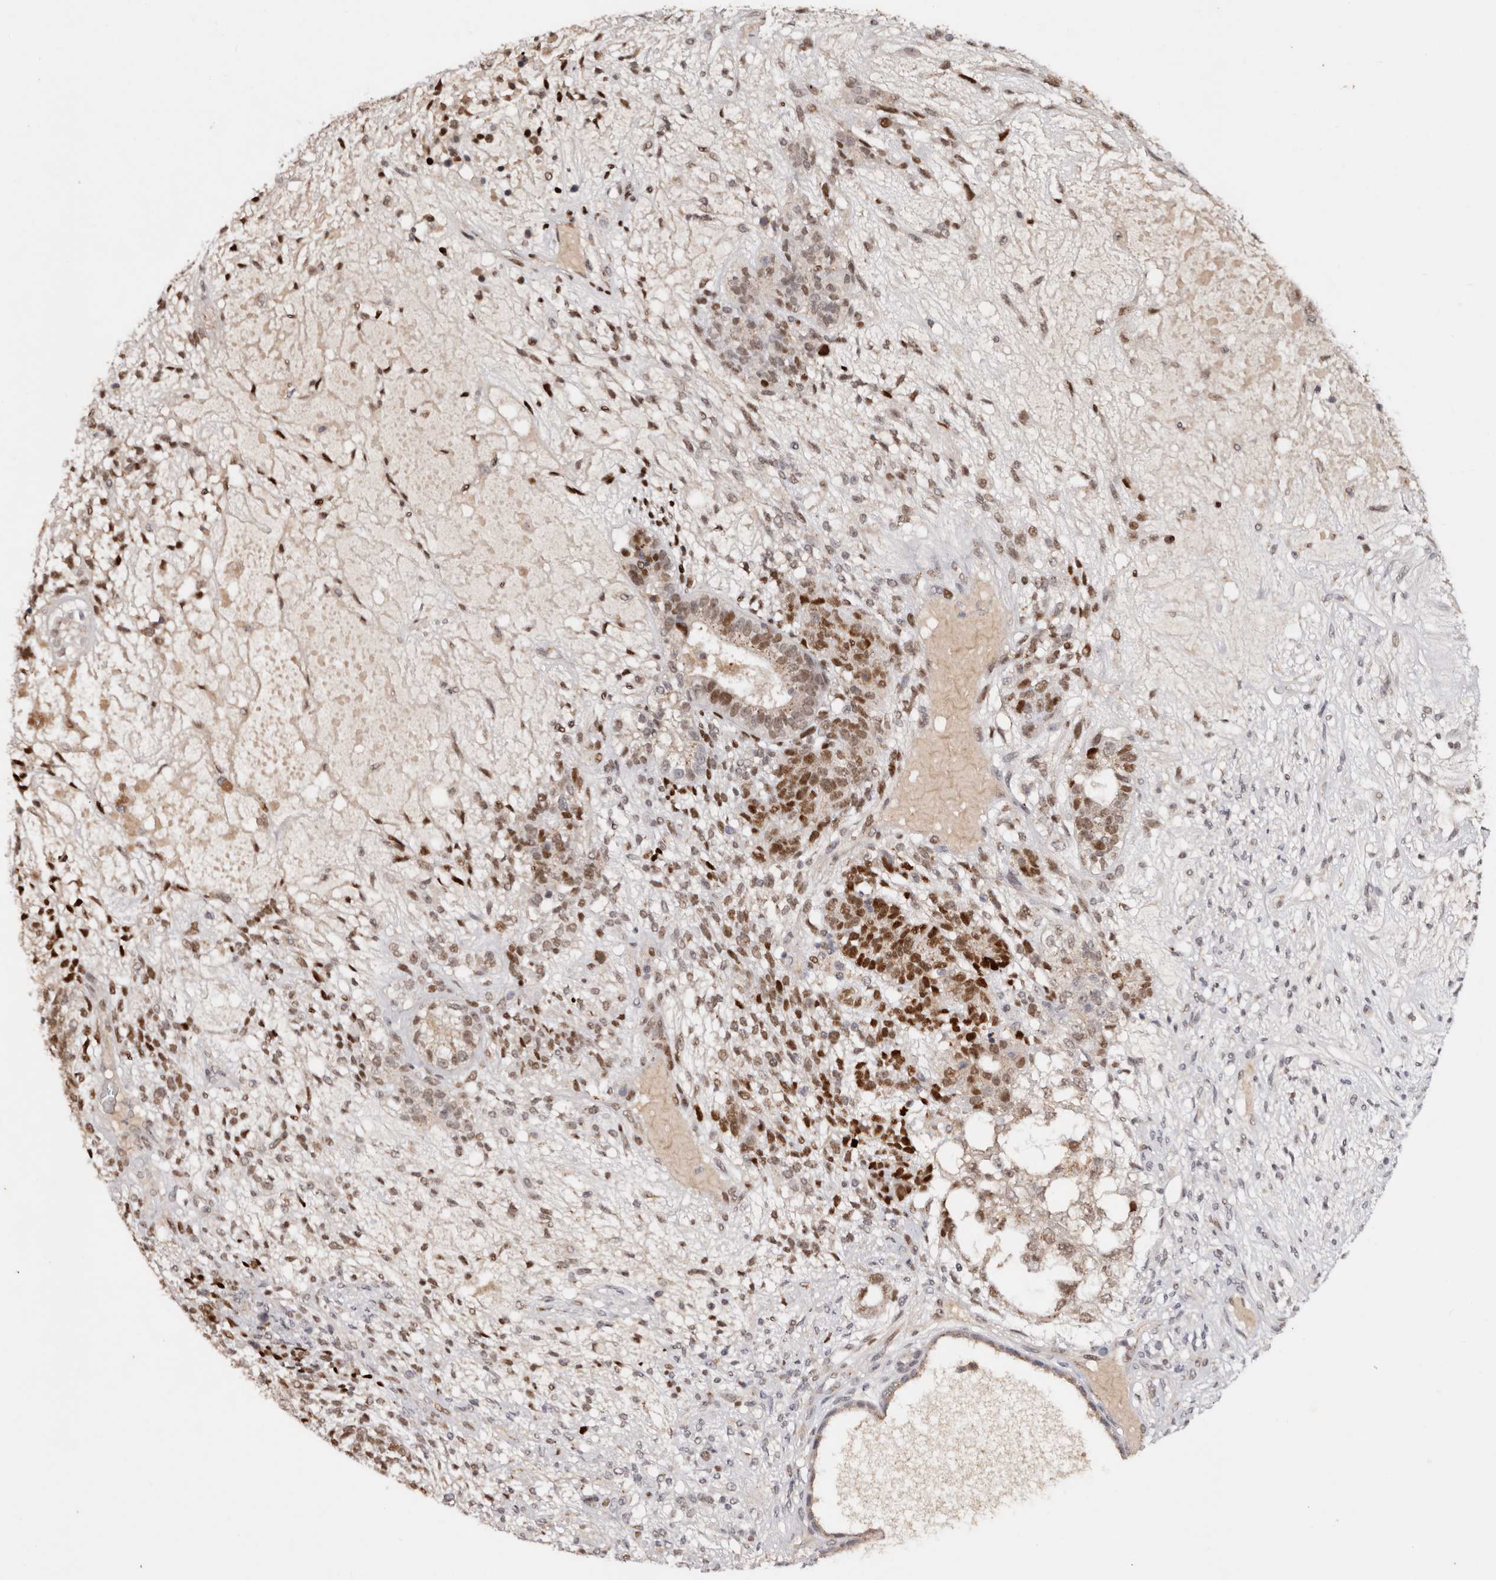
{"staining": {"intensity": "strong", "quantity": "25%-75%", "location": "nuclear"}, "tissue": "testis cancer", "cell_type": "Tumor cells", "image_type": "cancer", "snomed": [{"axis": "morphology", "description": "Seminoma, NOS"}, {"axis": "morphology", "description": "Carcinoma, Embryonal, NOS"}, {"axis": "topography", "description": "Testis"}], "caption": "Human testis cancer (seminoma) stained for a protein (brown) displays strong nuclear positive staining in about 25%-75% of tumor cells.", "gene": "KLF7", "patient": {"sex": "male", "age": 28}}